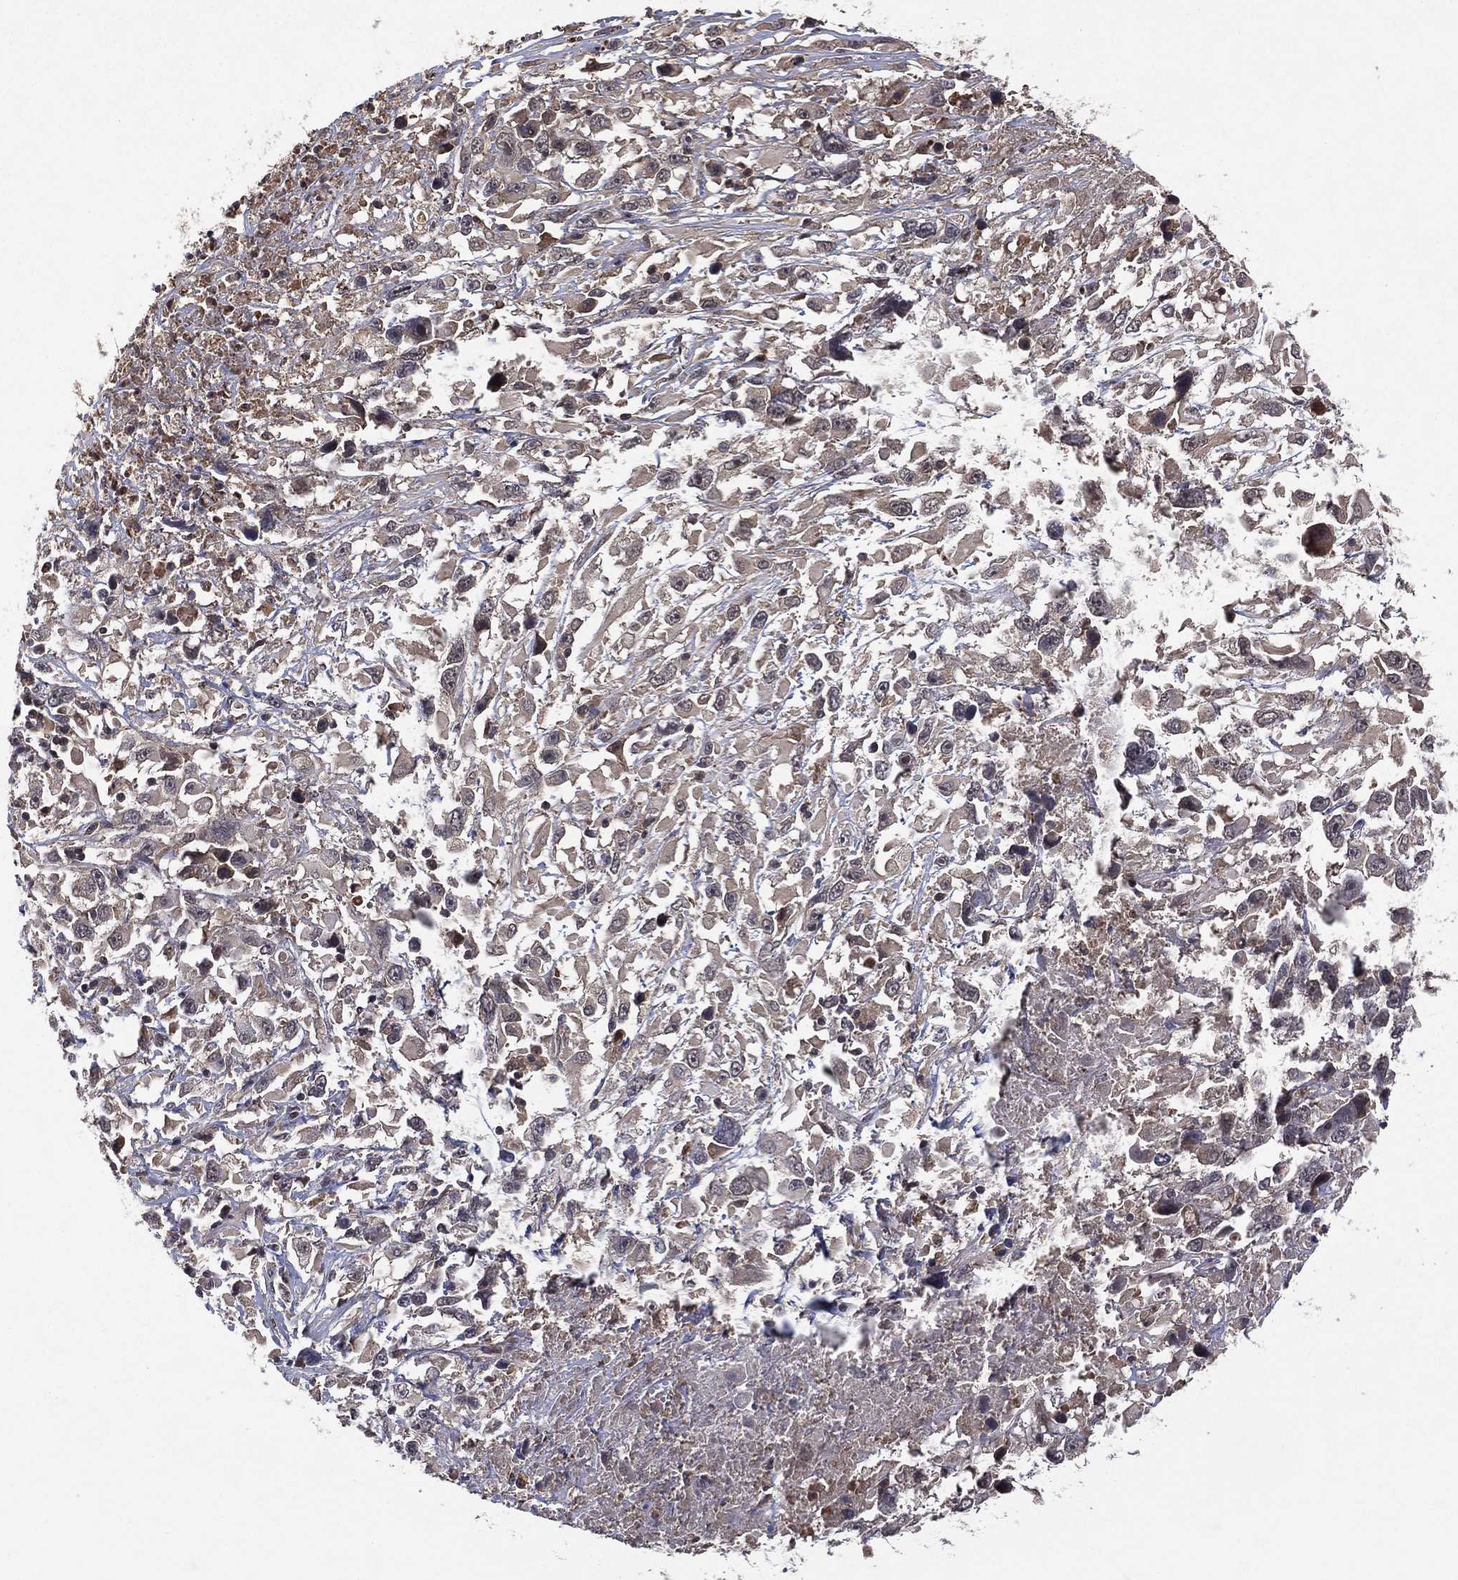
{"staining": {"intensity": "negative", "quantity": "none", "location": "none"}, "tissue": "melanoma", "cell_type": "Tumor cells", "image_type": "cancer", "snomed": [{"axis": "morphology", "description": "Malignant melanoma, Metastatic site"}, {"axis": "topography", "description": "Soft tissue"}], "caption": "An IHC histopathology image of melanoma is shown. There is no staining in tumor cells of melanoma. Nuclei are stained in blue.", "gene": "ATG4B", "patient": {"sex": "male", "age": 50}}